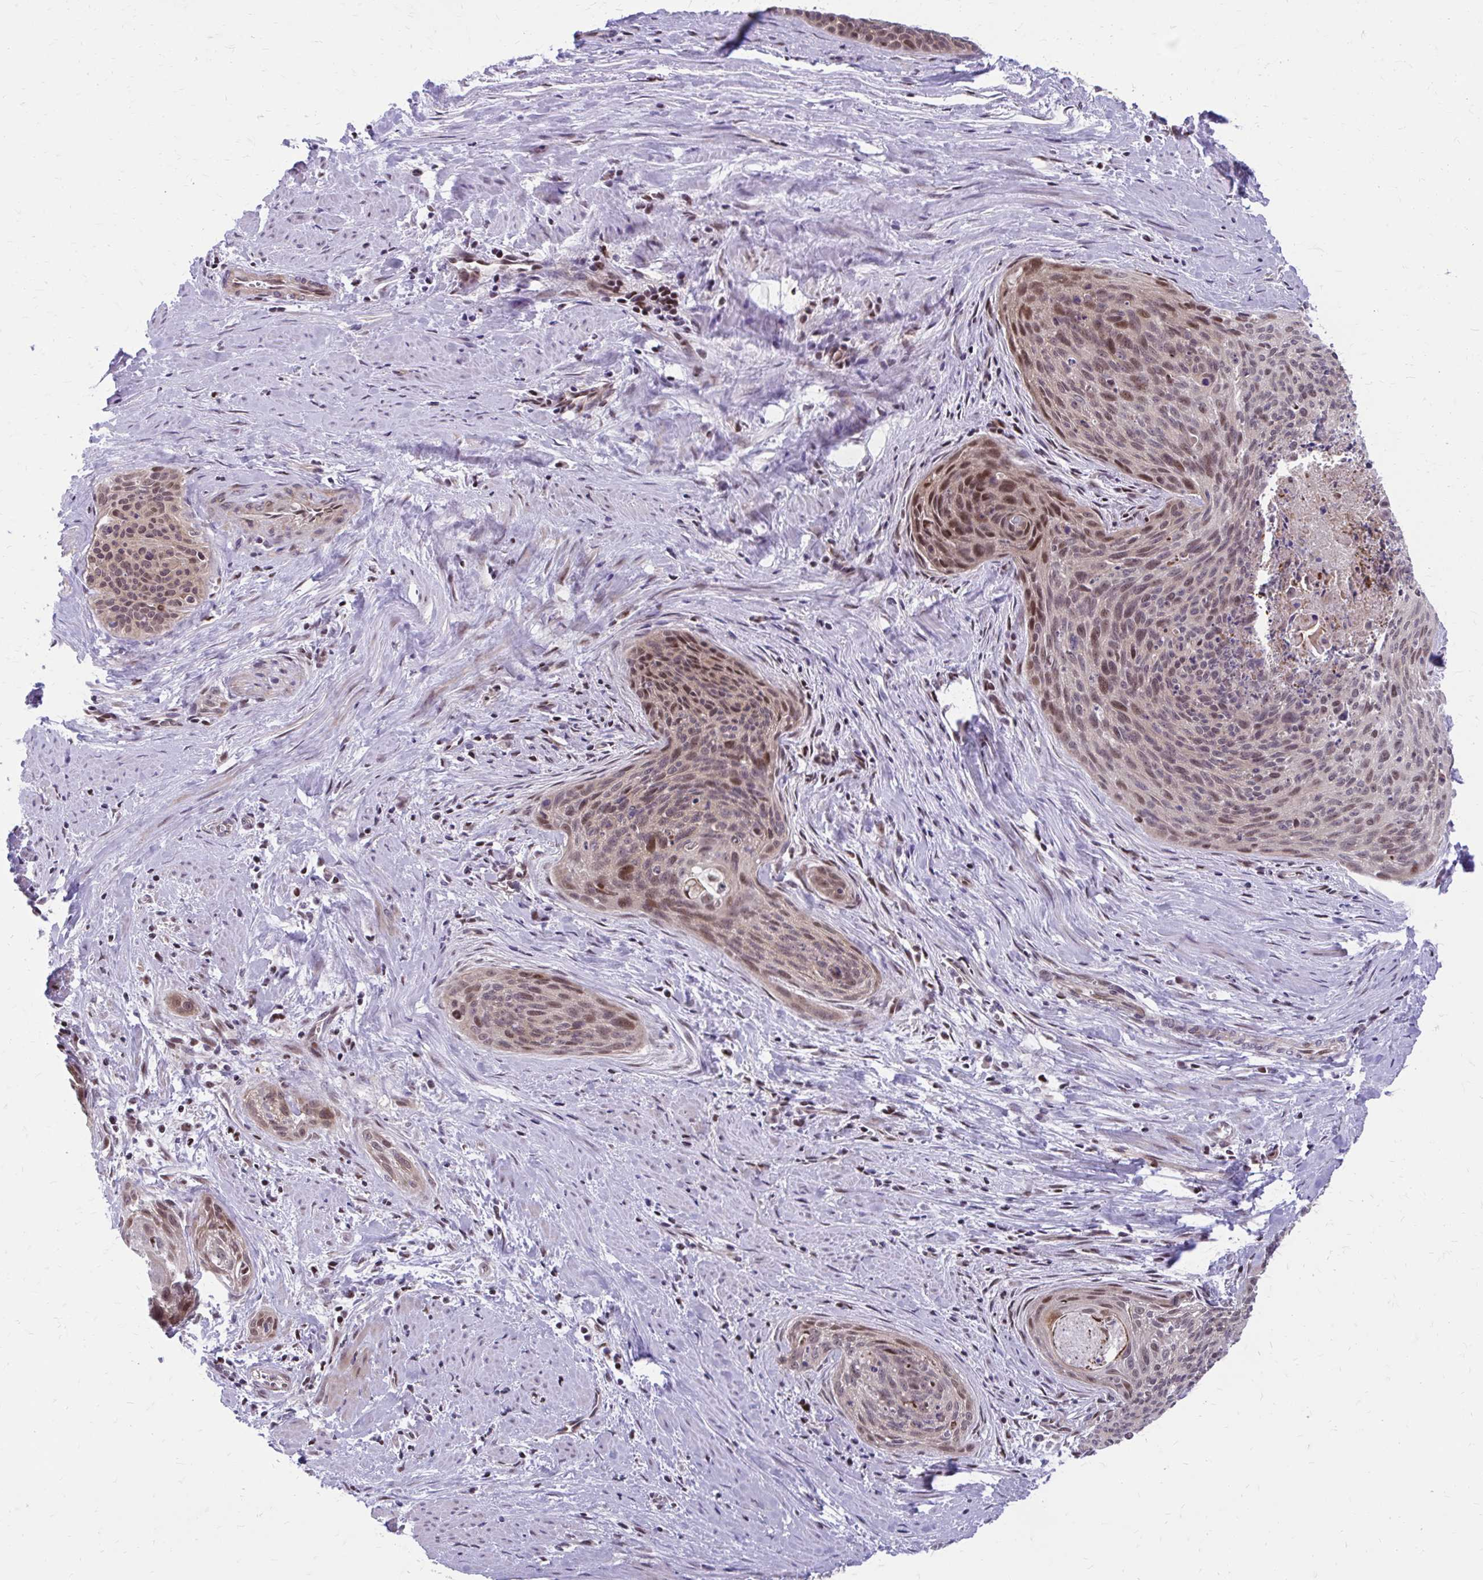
{"staining": {"intensity": "moderate", "quantity": "25%-75%", "location": "nuclear"}, "tissue": "cervical cancer", "cell_type": "Tumor cells", "image_type": "cancer", "snomed": [{"axis": "morphology", "description": "Squamous cell carcinoma, NOS"}, {"axis": "topography", "description": "Cervix"}], "caption": "Tumor cells reveal moderate nuclear positivity in approximately 25%-75% of cells in squamous cell carcinoma (cervical).", "gene": "ANKRD30B", "patient": {"sex": "female", "age": 55}}